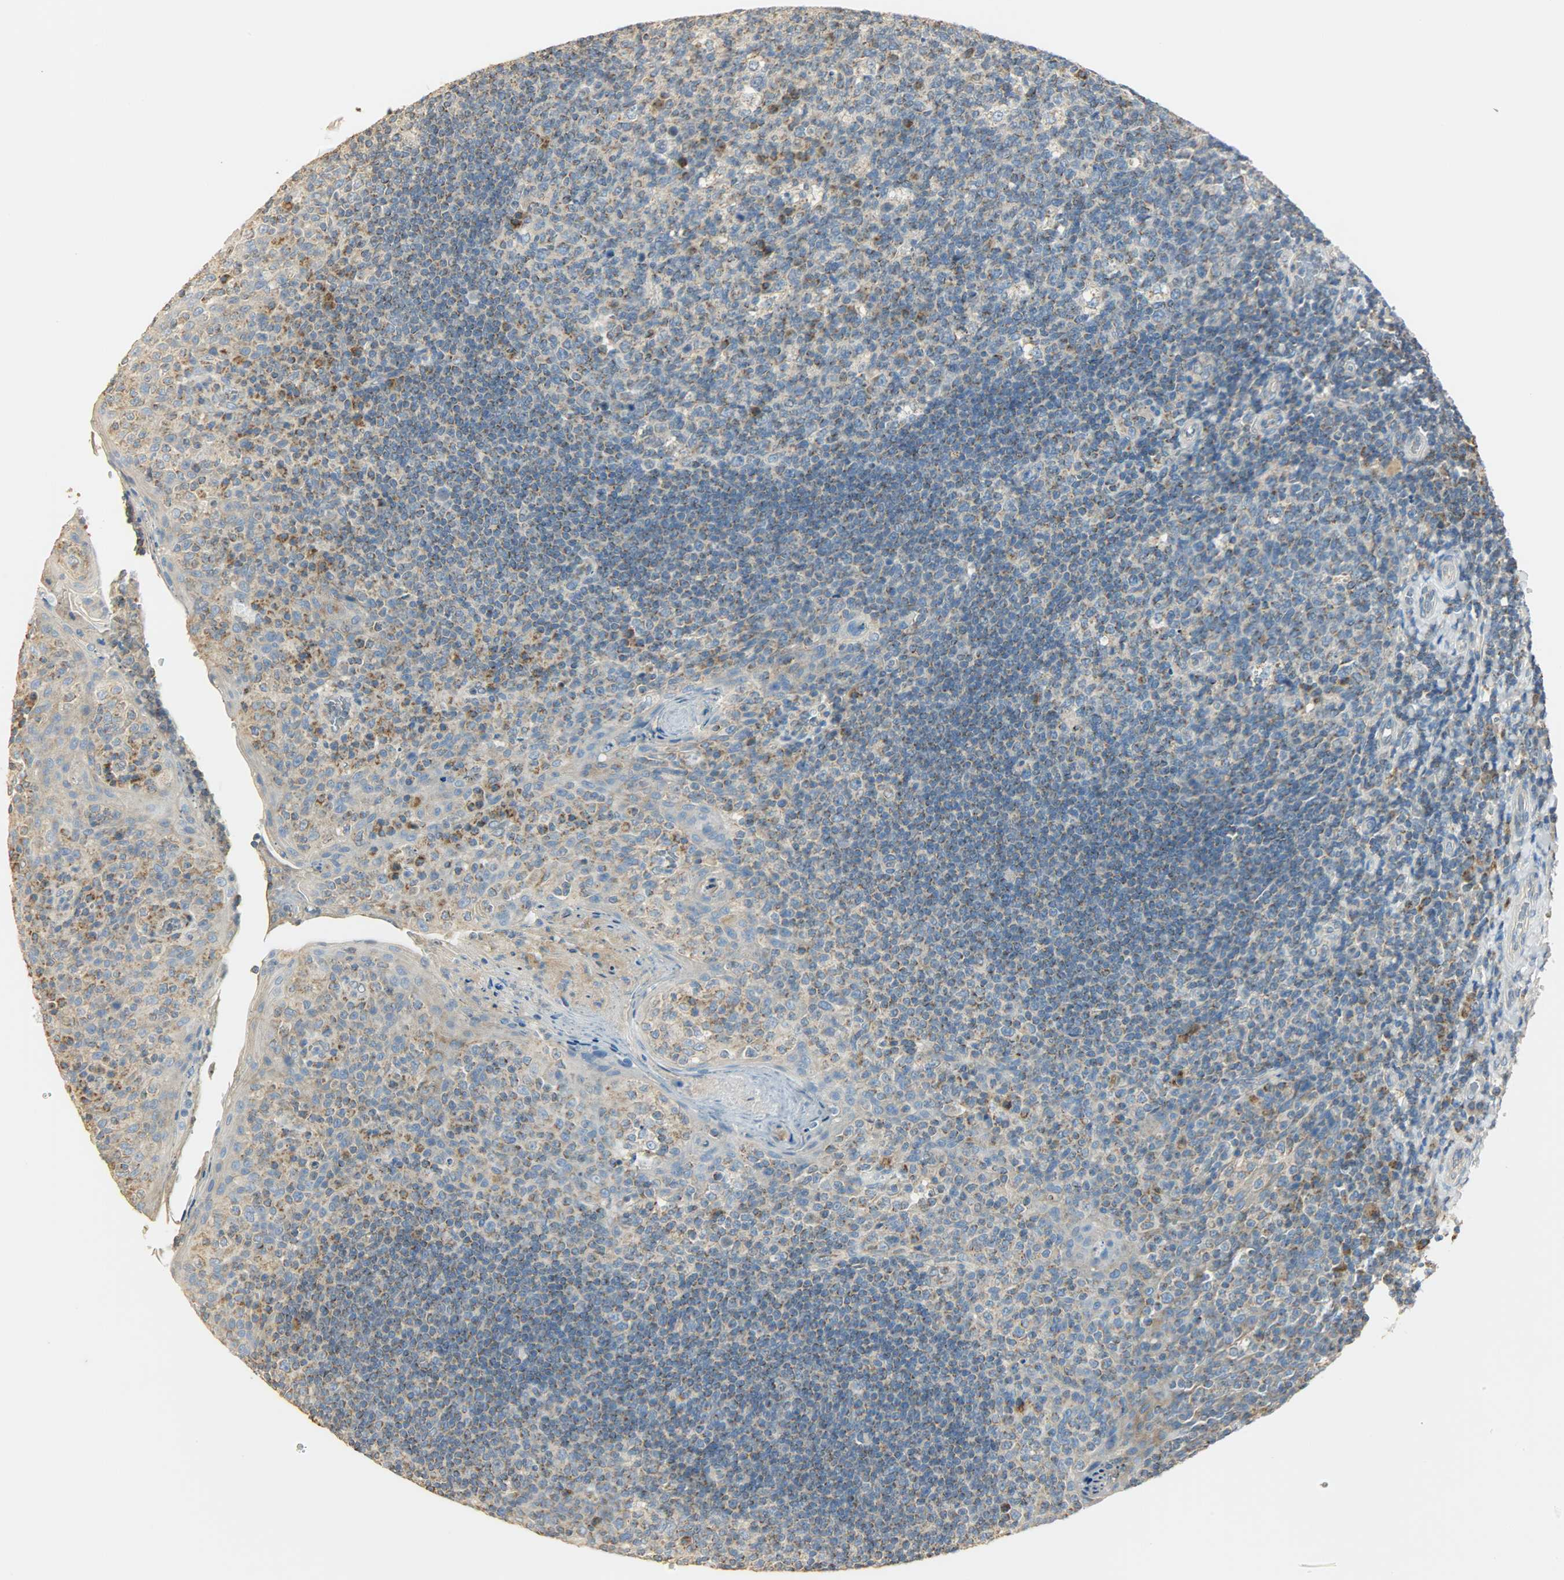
{"staining": {"intensity": "weak", "quantity": ">75%", "location": "cytoplasmic/membranous"}, "tissue": "tonsil", "cell_type": "Germinal center cells", "image_type": "normal", "snomed": [{"axis": "morphology", "description": "Normal tissue, NOS"}, {"axis": "topography", "description": "Tonsil"}], "caption": "Germinal center cells exhibit low levels of weak cytoplasmic/membranous expression in about >75% of cells in benign tonsil. (Stains: DAB (3,3'-diaminobenzidine) in brown, nuclei in blue, Microscopy: brightfield microscopy at high magnification).", "gene": "NNT", "patient": {"sex": "male", "age": 17}}